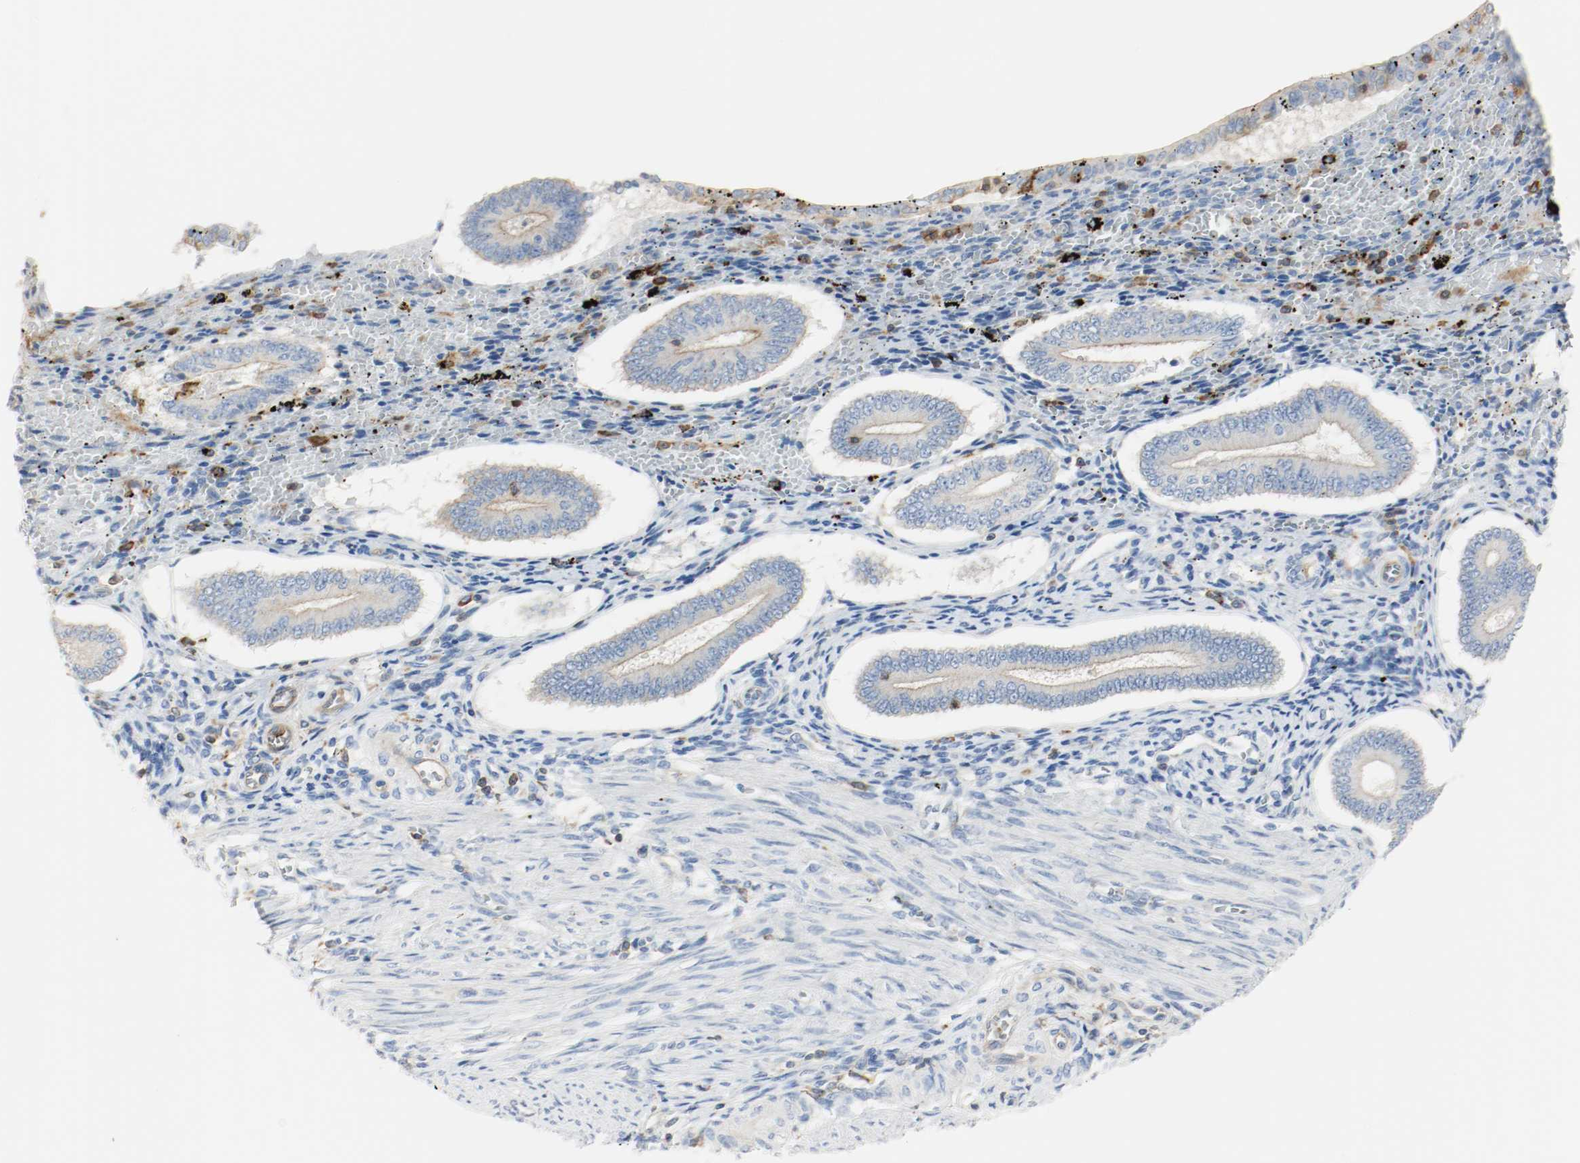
{"staining": {"intensity": "negative", "quantity": "none", "location": "none"}, "tissue": "endometrium", "cell_type": "Cells in endometrial stroma", "image_type": "normal", "snomed": [{"axis": "morphology", "description": "Normal tissue, NOS"}, {"axis": "topography", "description": "Endometrium"}], "caption": "The photomicrograph demonstrates no significant positivity in cells in endometrial stroma of endometrium. (Brightfield microscopy of DAB (3,3'-diaminobenzidine) IHC at high magnification).", "gene": "ARPC1B", "patient": {"sex": "female", "age": 42}}